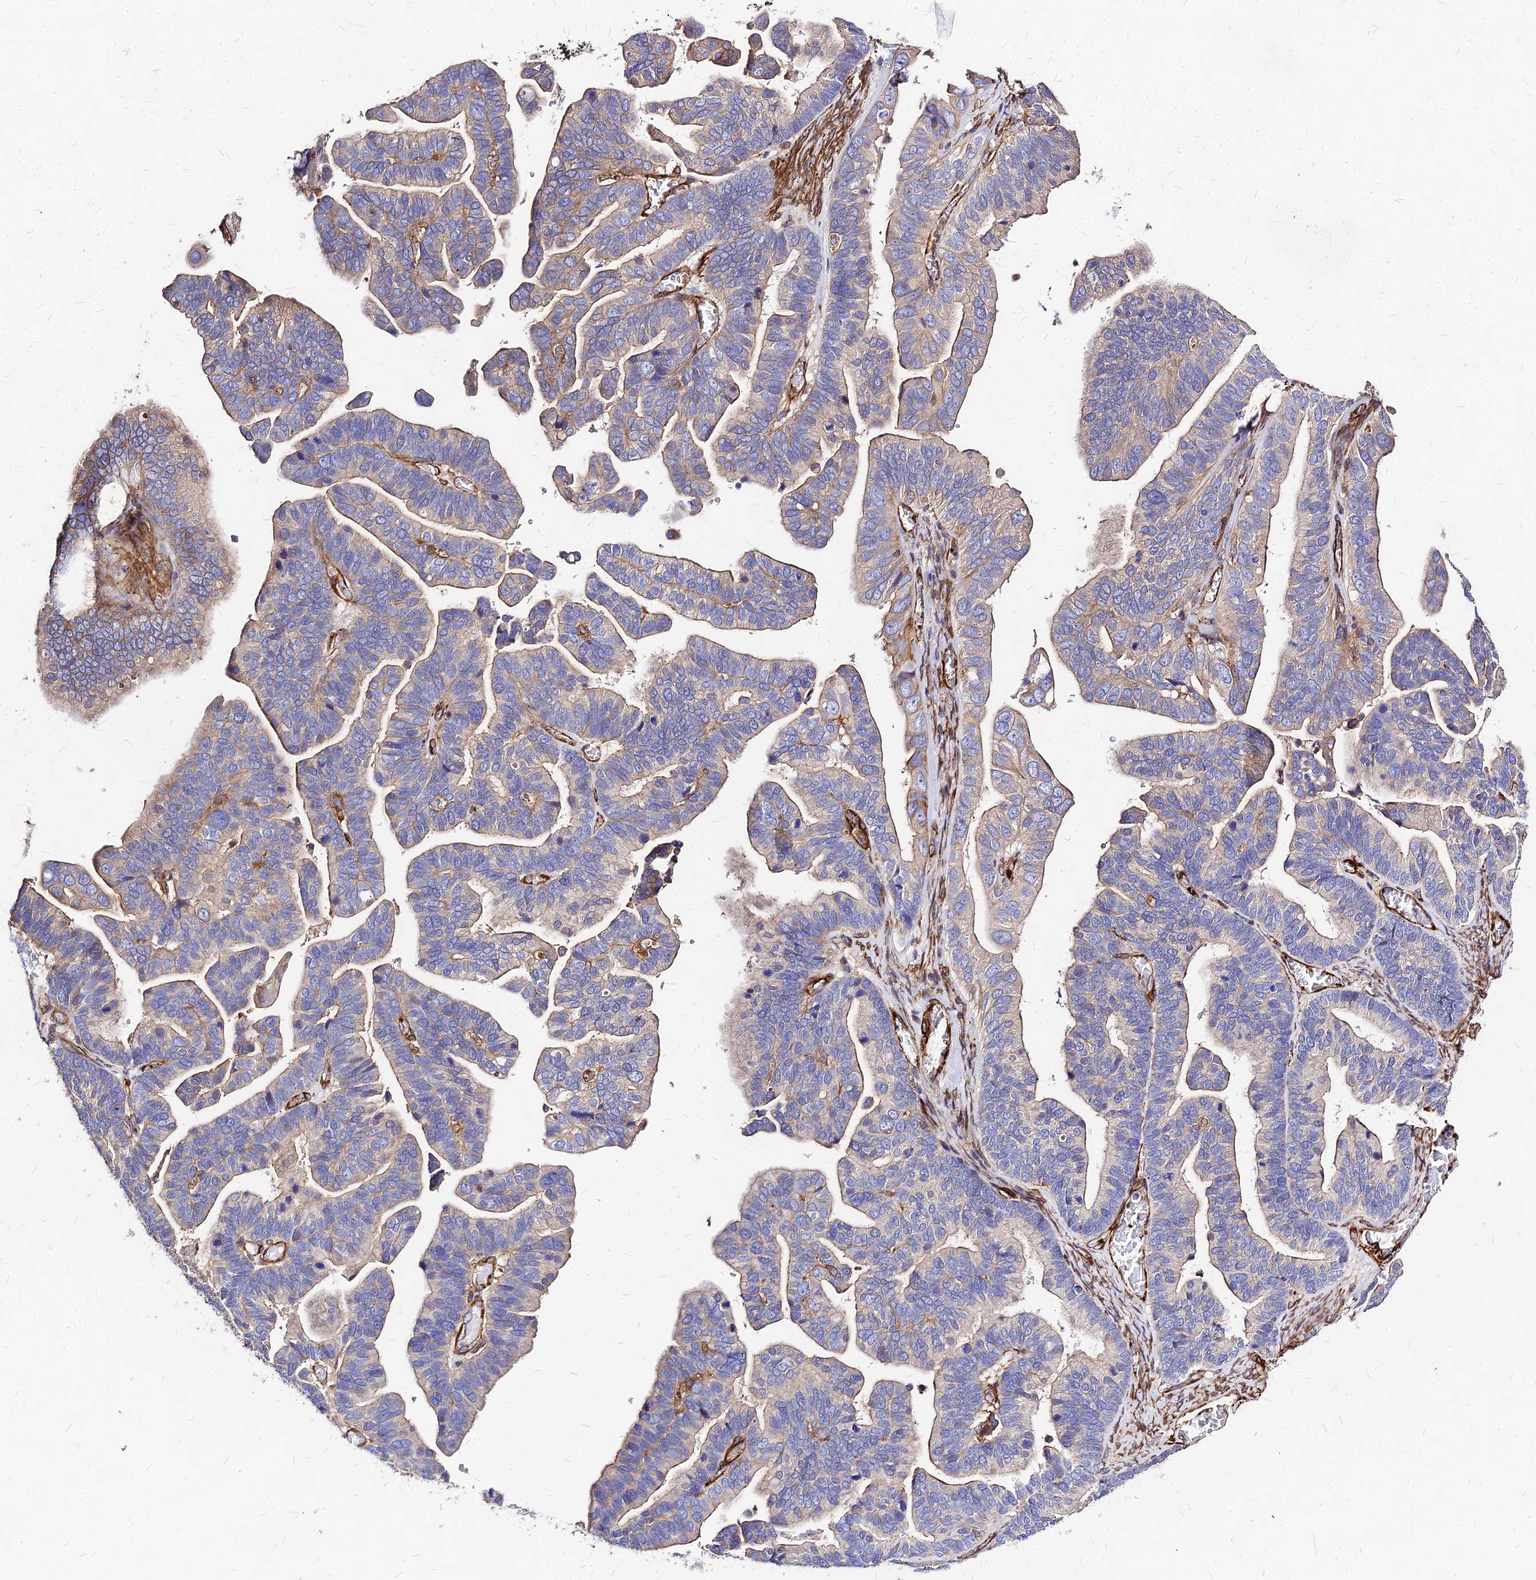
{"staining": {"intensity": "moderate", "quantity": "<25%", "location": "cytoplasmic/membranous"}, "tissue": "ovarian cancer", "cell_type": "Tumor cells", "image_type": "cancer", "snomed": [{"axis": "morphology", "description": "Cystadenocarcinoma, serous, NOS"}, {"axis": "topography", "description": "Ovary"}], "caption": "Immunohistochemical staining of ovarian serous cystadenocarcinoma exhibits low levels of moderate cytoplasmic/membranous protein positivity in approximately <25% of tumor cells.", "gene": "EFCC1", "patient": {"sex": "female", "age": 56}}